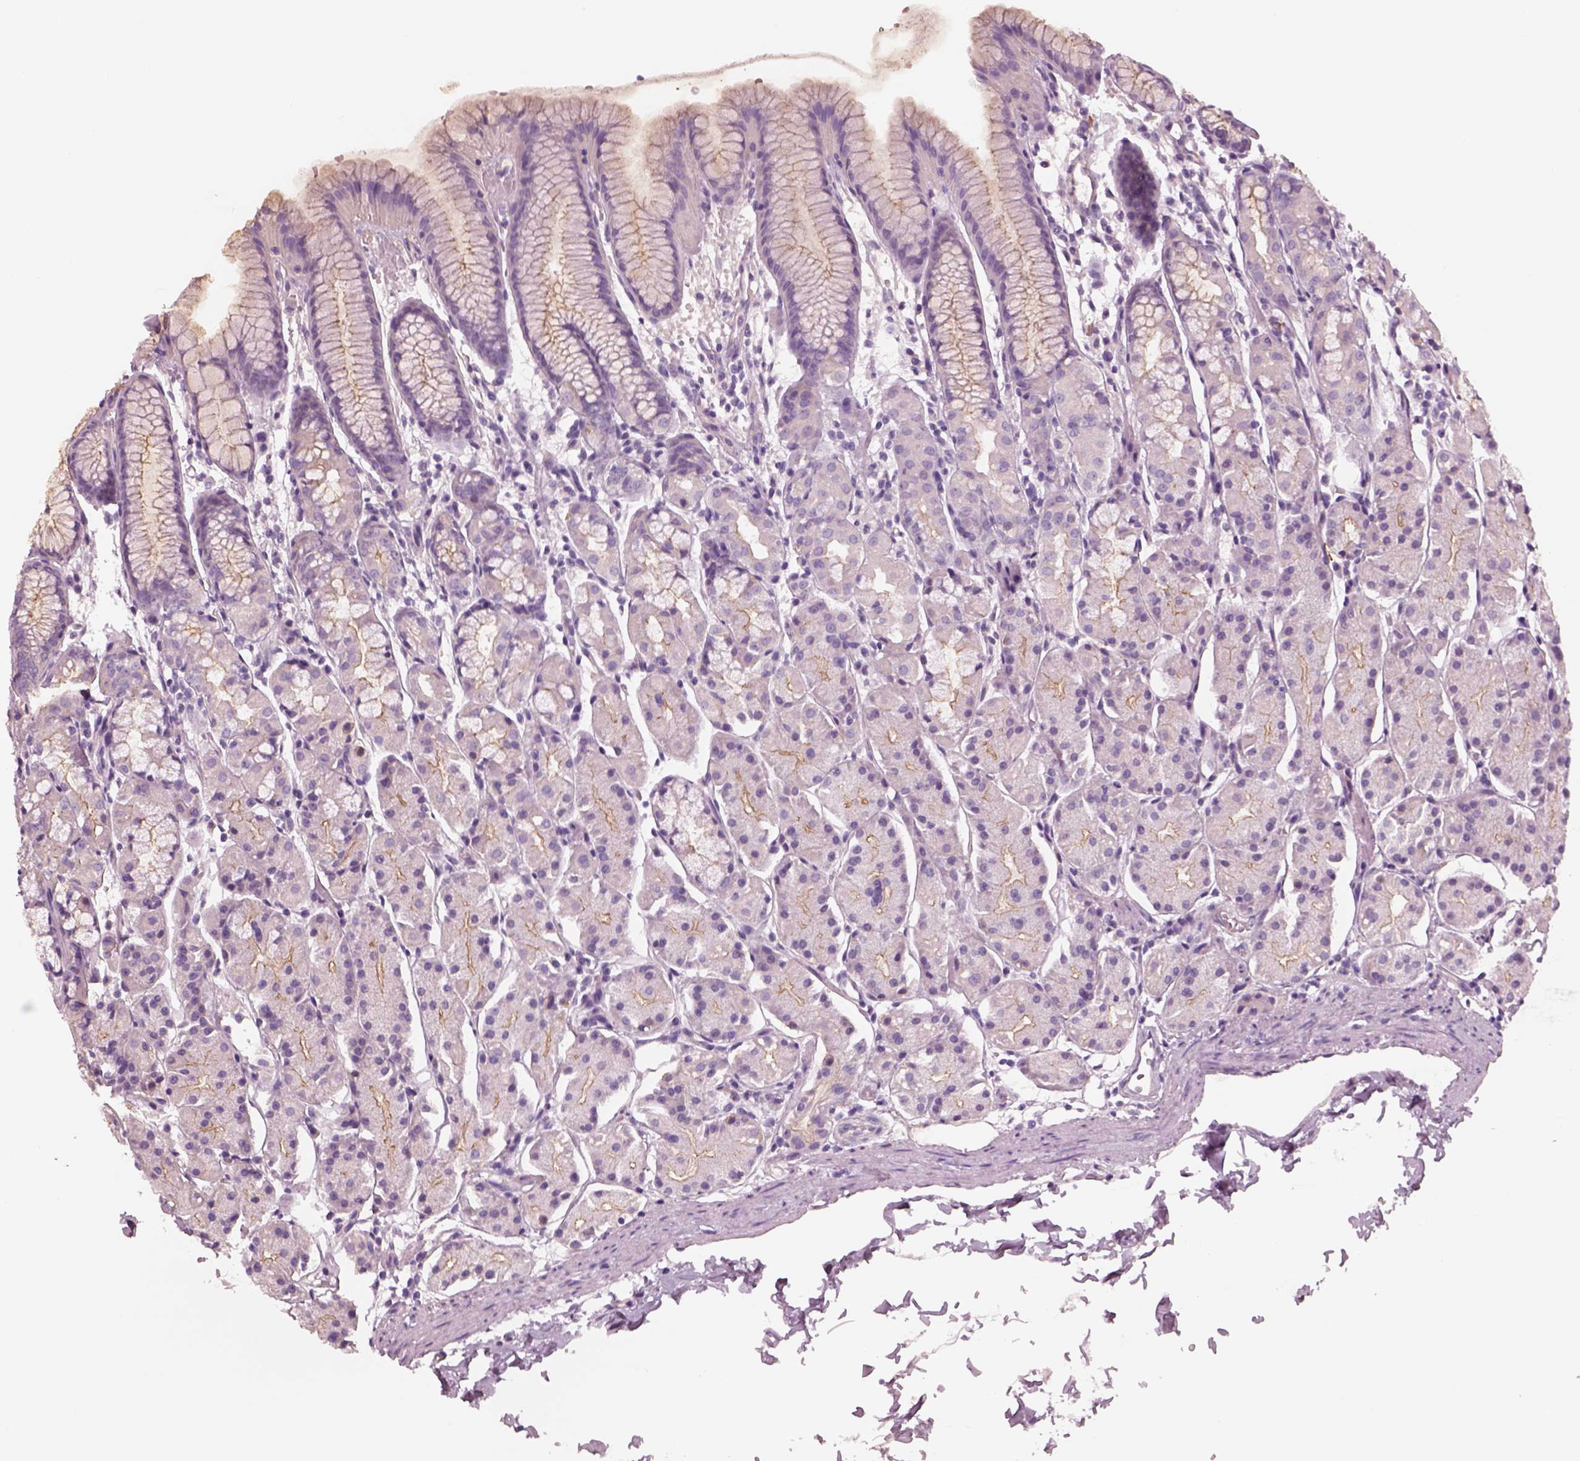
{"staining": {"intensity": "negative", "quantity": "none", "location": "none"}, "tissue": "stomach", "cell_type": "Glandular cells", "image_type": "normal", "snomed": [{"axis": "morphology", "description": "Normal tissue, NOS"}, {"axis": "topography", "description": "Stomach, upper"}], "caption": "Stomach was stained to show a protein in brown. There is no significant positivity in glandular cells. (Brightfield microscopy of DAB IHC at high magnification).", "gene": "IGLL1", "patient": {"sex": "male", "age": 47}}